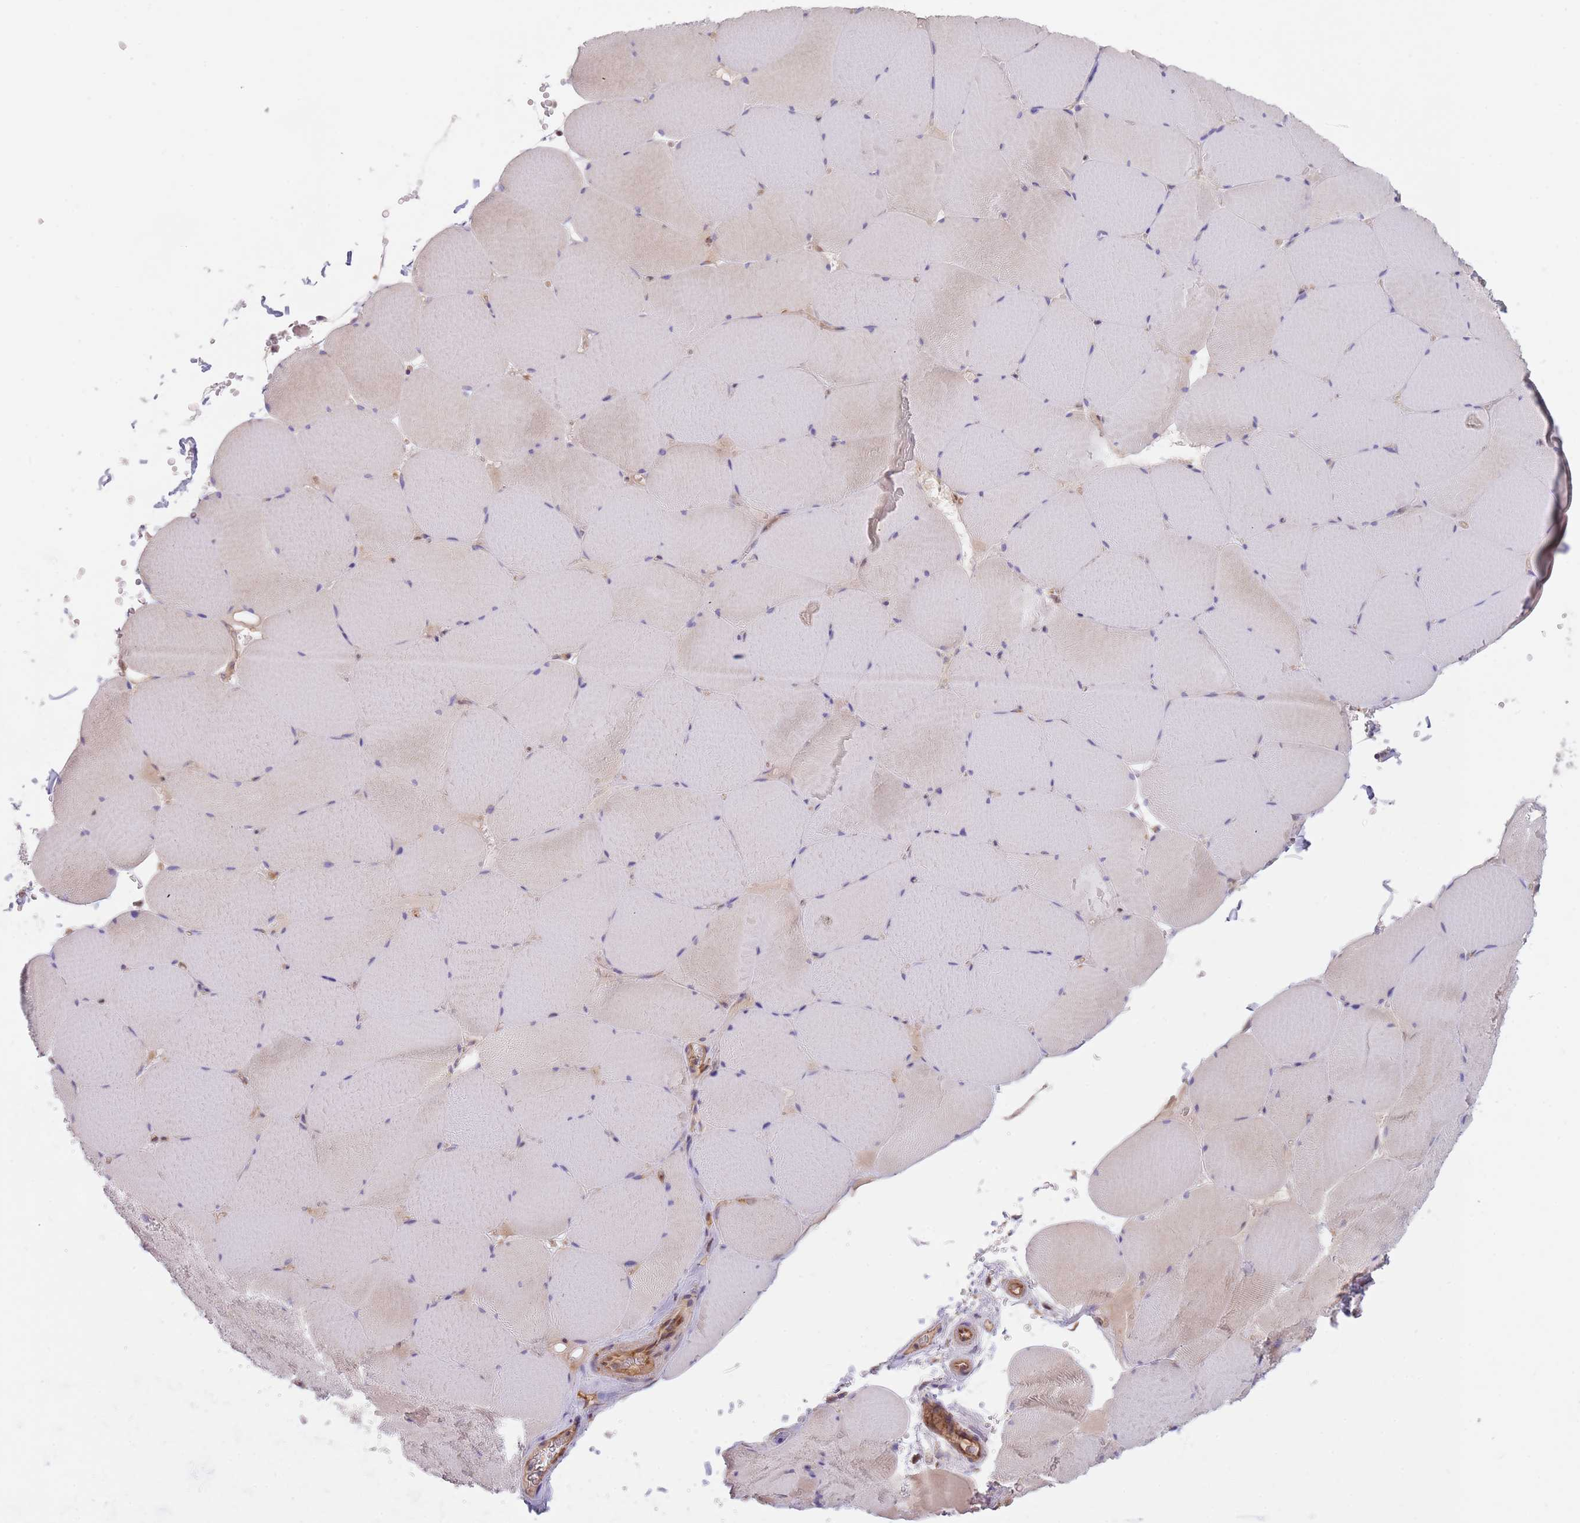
{"staining": {"intensity": "weak", "quantity": "25%-75%", "location": "cytoplasmic/membranous"}, "tissue": "skeletal muscle", "cell_type": "Myocytes", "image_type": "normal", "snomed": [{"axis": "morphology", "description": "Normal tissue, NOS"}, {"axis": "topography", "description": "Skeletal muscle"}, {"axis": "topography", "description": "Head-Neck"}], "caption": "A low amount of weak cytoplasmic/membranous expression is seen in about 25%-75% of myocytes in benign skeletal muscle. The staining was performed using DAB (3,3'-diaminobenzidine) to visualize the protein expression in brown, while the nuclei were stained in blue with hematoxylin (Magnification: 20x).", "gene": "GUK1", "patient": {"sex": "male", "age": 66}}